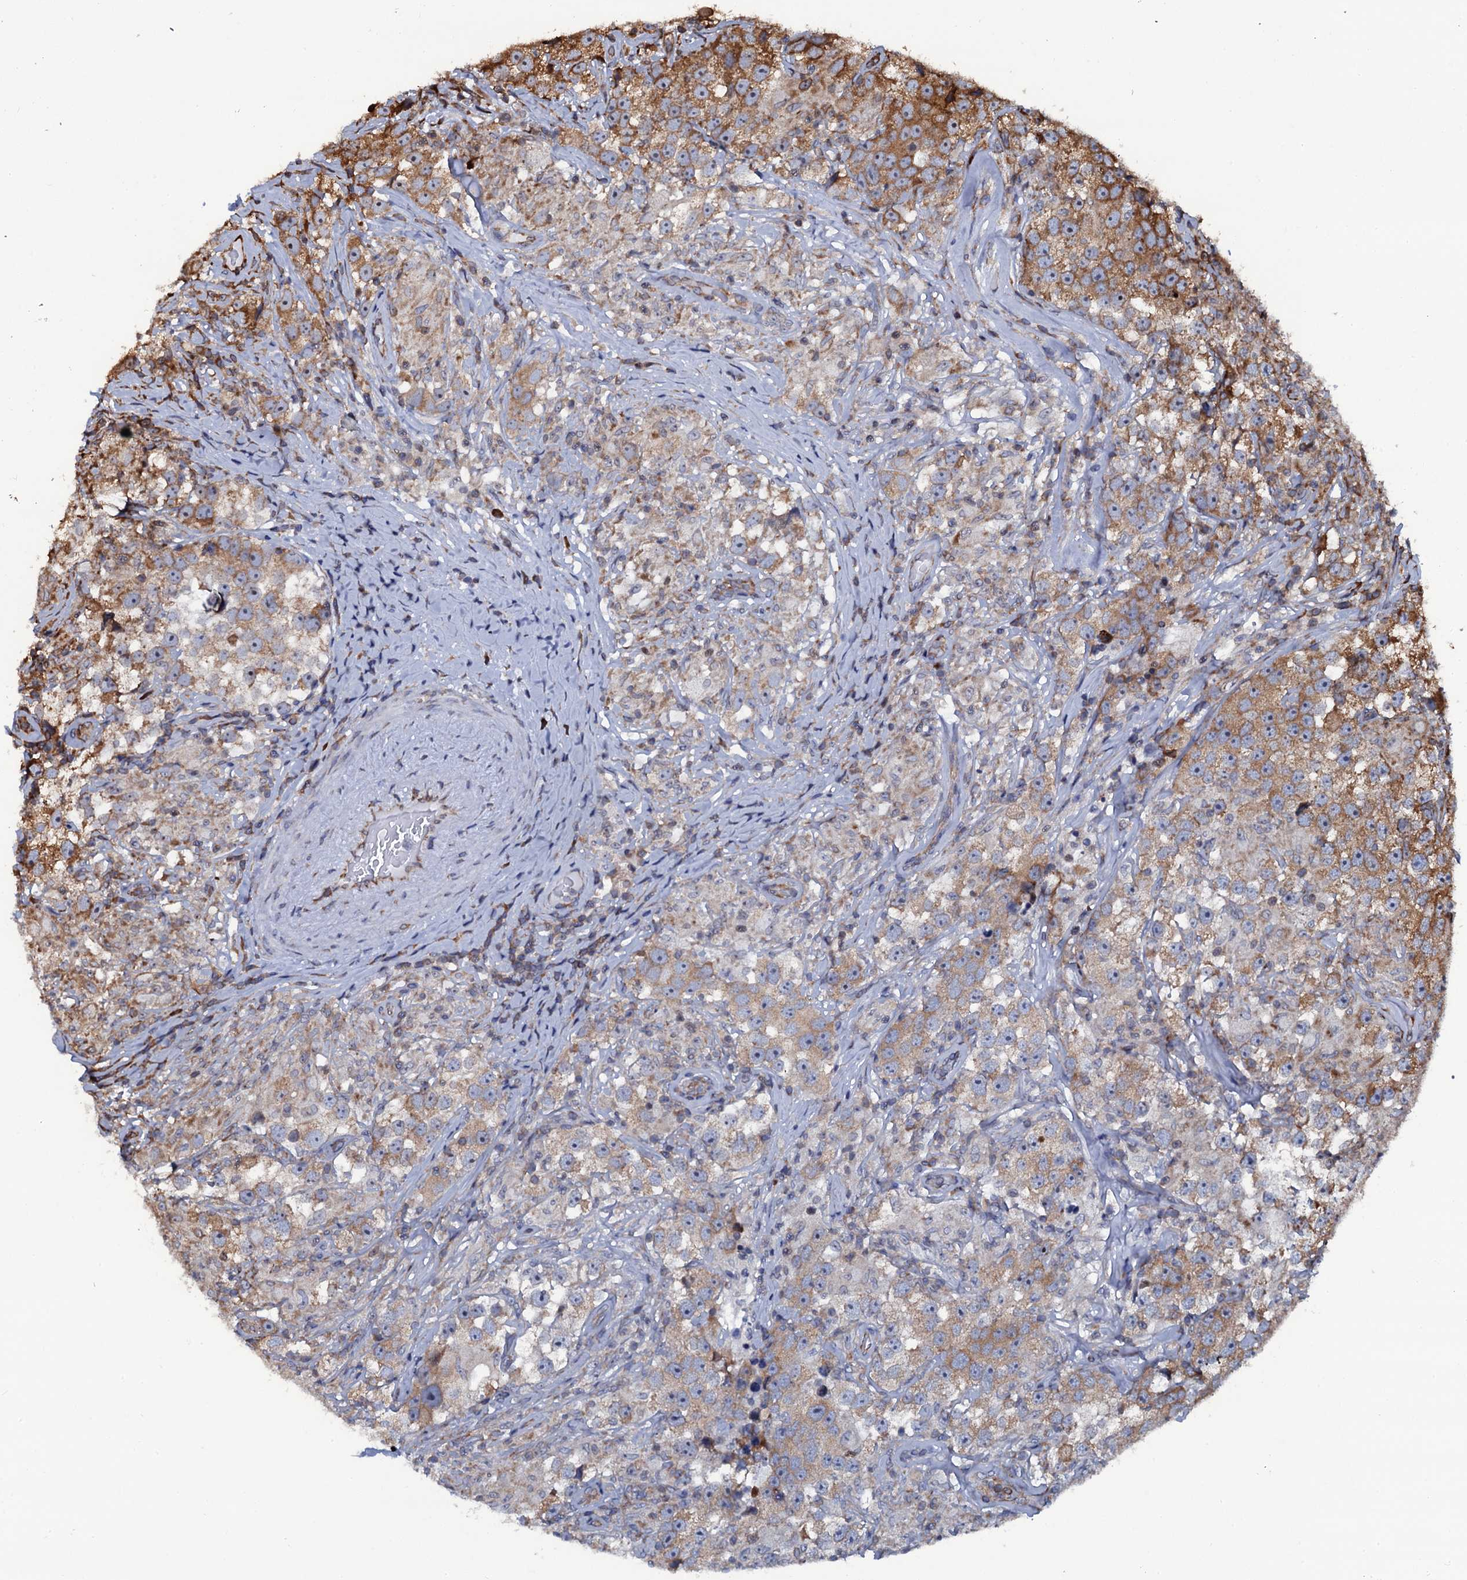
{"staining": {"intensity": "weak", "quantity": "25%-75%", "location": "cytoplasmic/membranous"}, "tissue": "testis cancer", "cell_type": "Tumor cells", "image_type": "cancer", "snomed": [{"axis": "morphology", "description": "Seminoma, NOS"}, {"axis": "topography", "description": "Testis"}], "caption": "Immunohistochemical staining of human testis cancer (seminoma) shows low levels of weak cytoplasmic/membranous staining in approximately 25%-75% of tumor cells.", "gene": "SPTY2D1", "patient": {"sex": "male", "age": 46}}